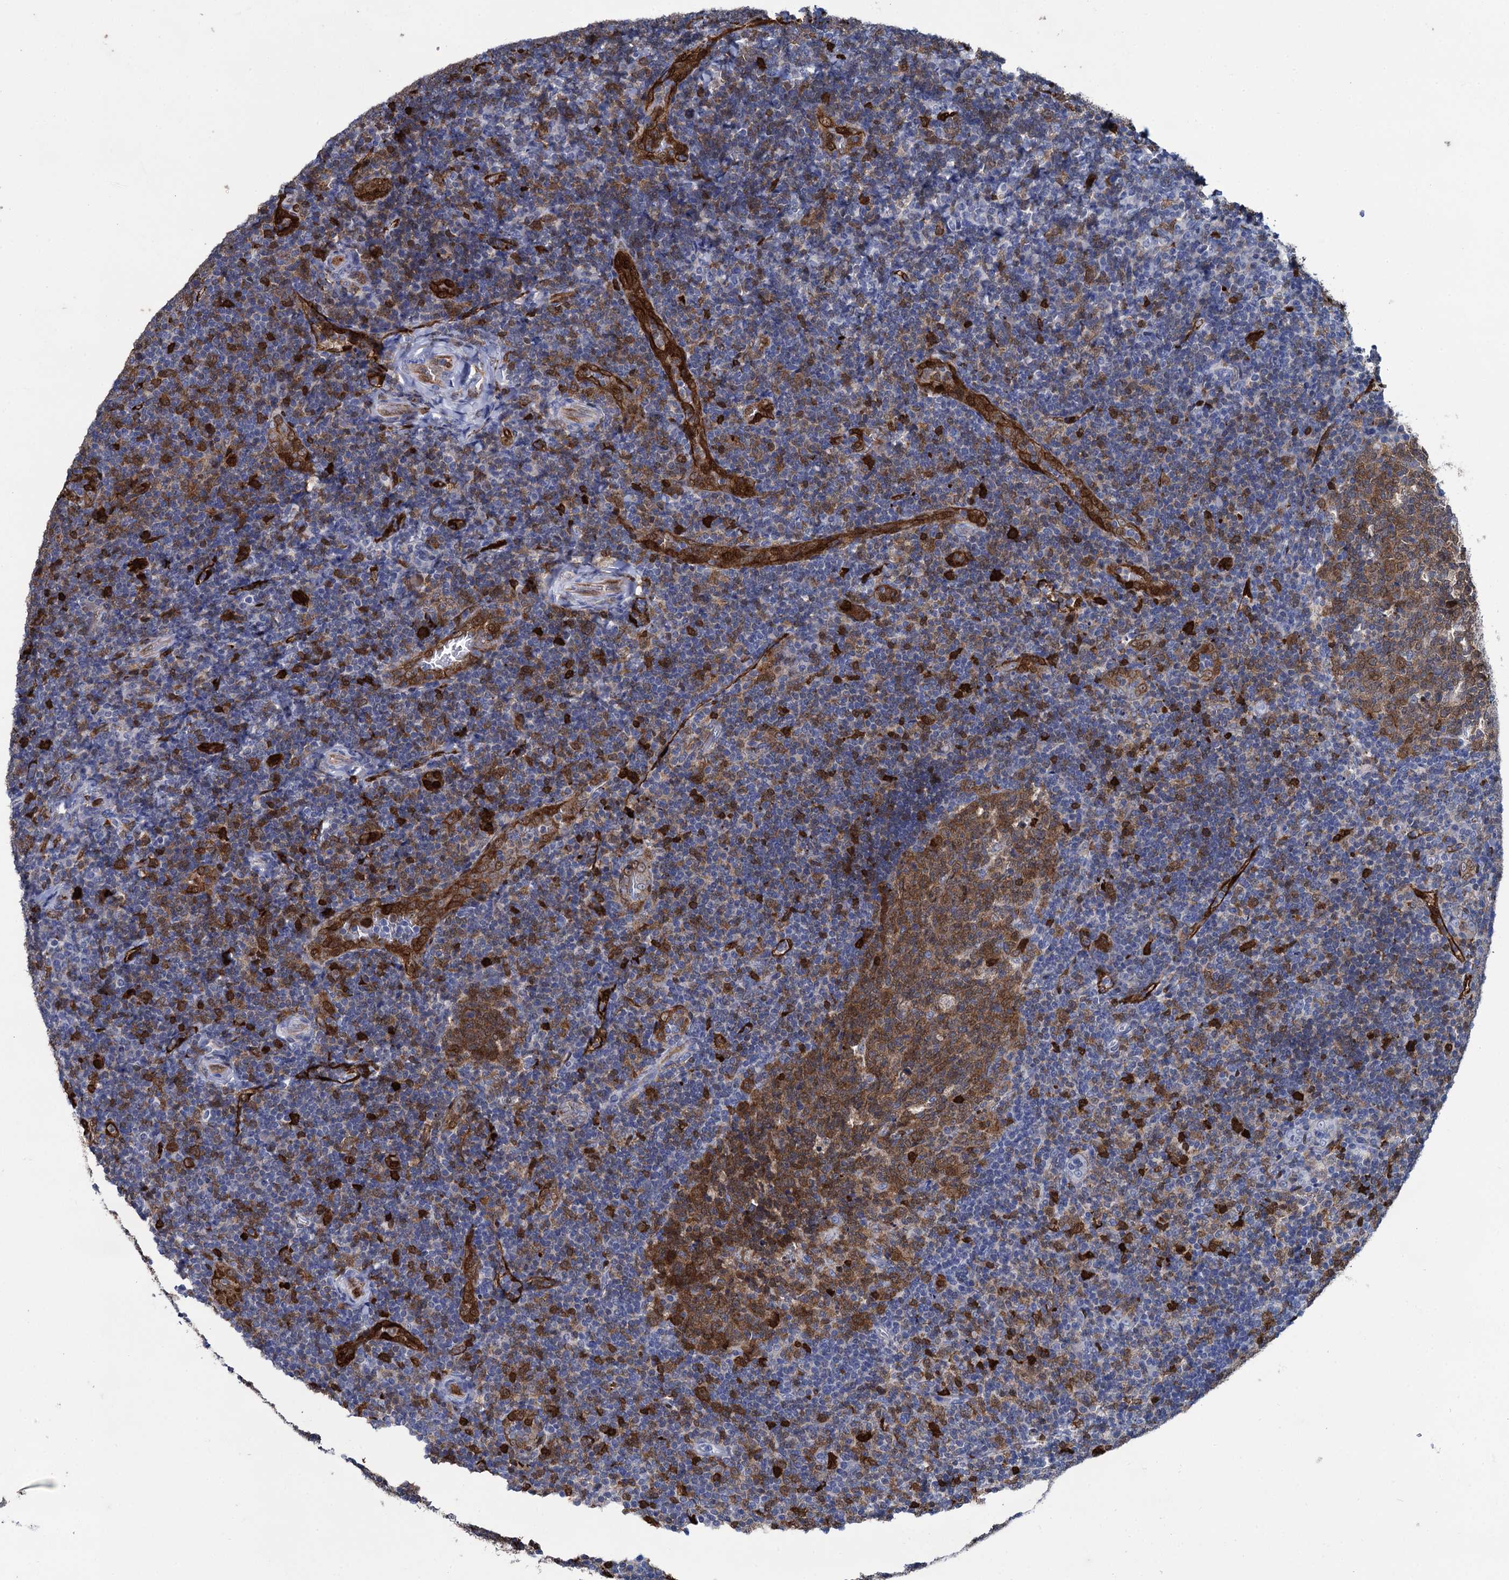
{"staining": {"intensity": "moderate", "quantity": ">75%", "location": "cytoplasmic/membranous"}, "tissue": "tonsil", "cell_type": "Germinal center cells", "image_type": "normal", "snomed": [{"axis": "morphology", "description": "Normal tissue, NOS"}, {"axis": "topography", "description": "Tonsil"}], "caption": "Benign tonsil shows moderate cytoplasmic/membranous staining in about >75% of germinal center cells, visualized by immunohistochemistry. (Brightfield microscopy of DAB IHC at high magnification).", "gene": "FABP5", "patient": {"sex": "male", "age": 17}}